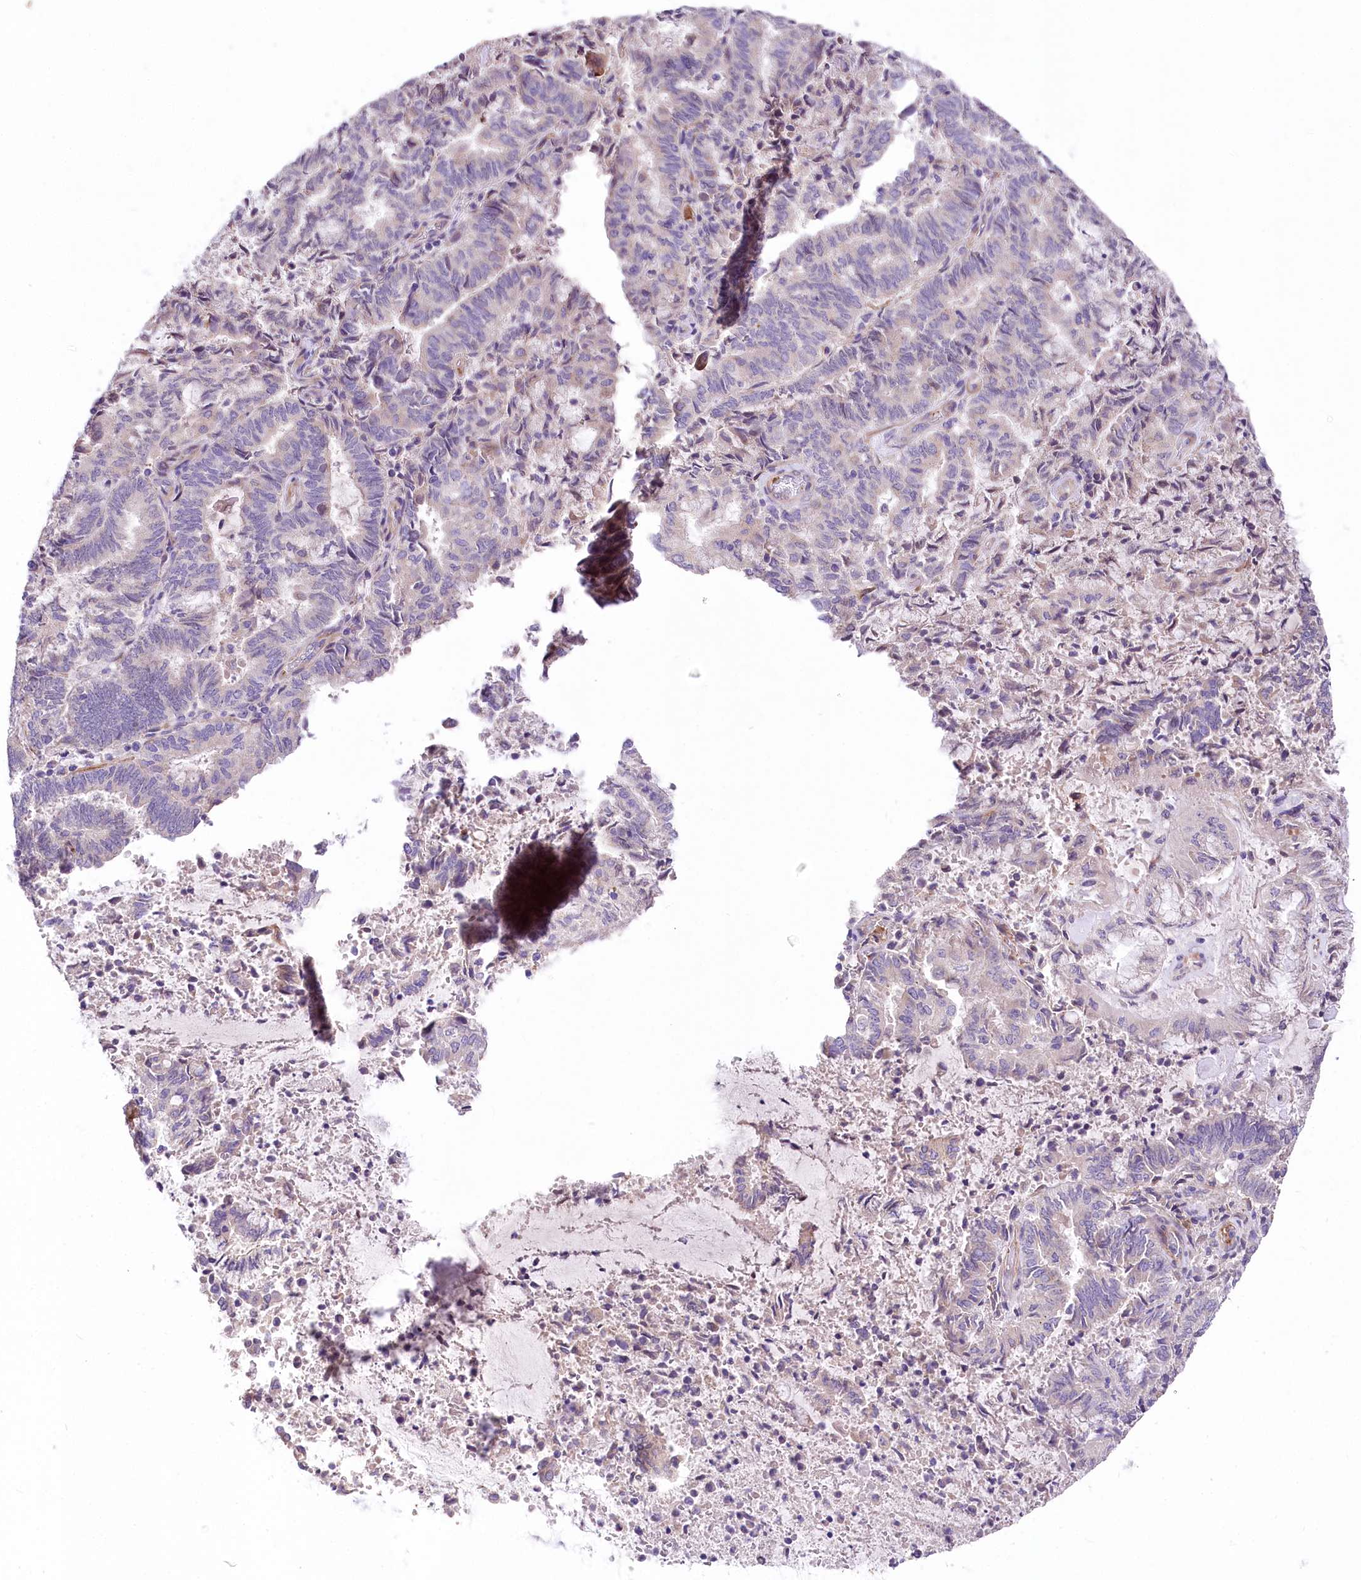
{"staining": {"intensity": "negative", "quantity": "none", "location": "none"}, "tissue": "endometrial cancer", "cell_type": "Tumor cells", "image_type": "cancer", "snomed": [{"axis": "morphology", "description": "Adenocarcinoma, NOS"}, {"axis": "topography", "description": "Endometrium"}], "caption": "Immunohistochemistry photomicrograph of endometrial cancer (adenocarcinoma) stained for a protein (brown), which shows no expression in tumor cells. (Stains: DAB immunohistochemistry (IHC) with hematoxylin counter stain, Microscopy: brightfield microscopy at high magnification).", "gene": "RDH16", "patient": {"sex": "female", "age": 80}}